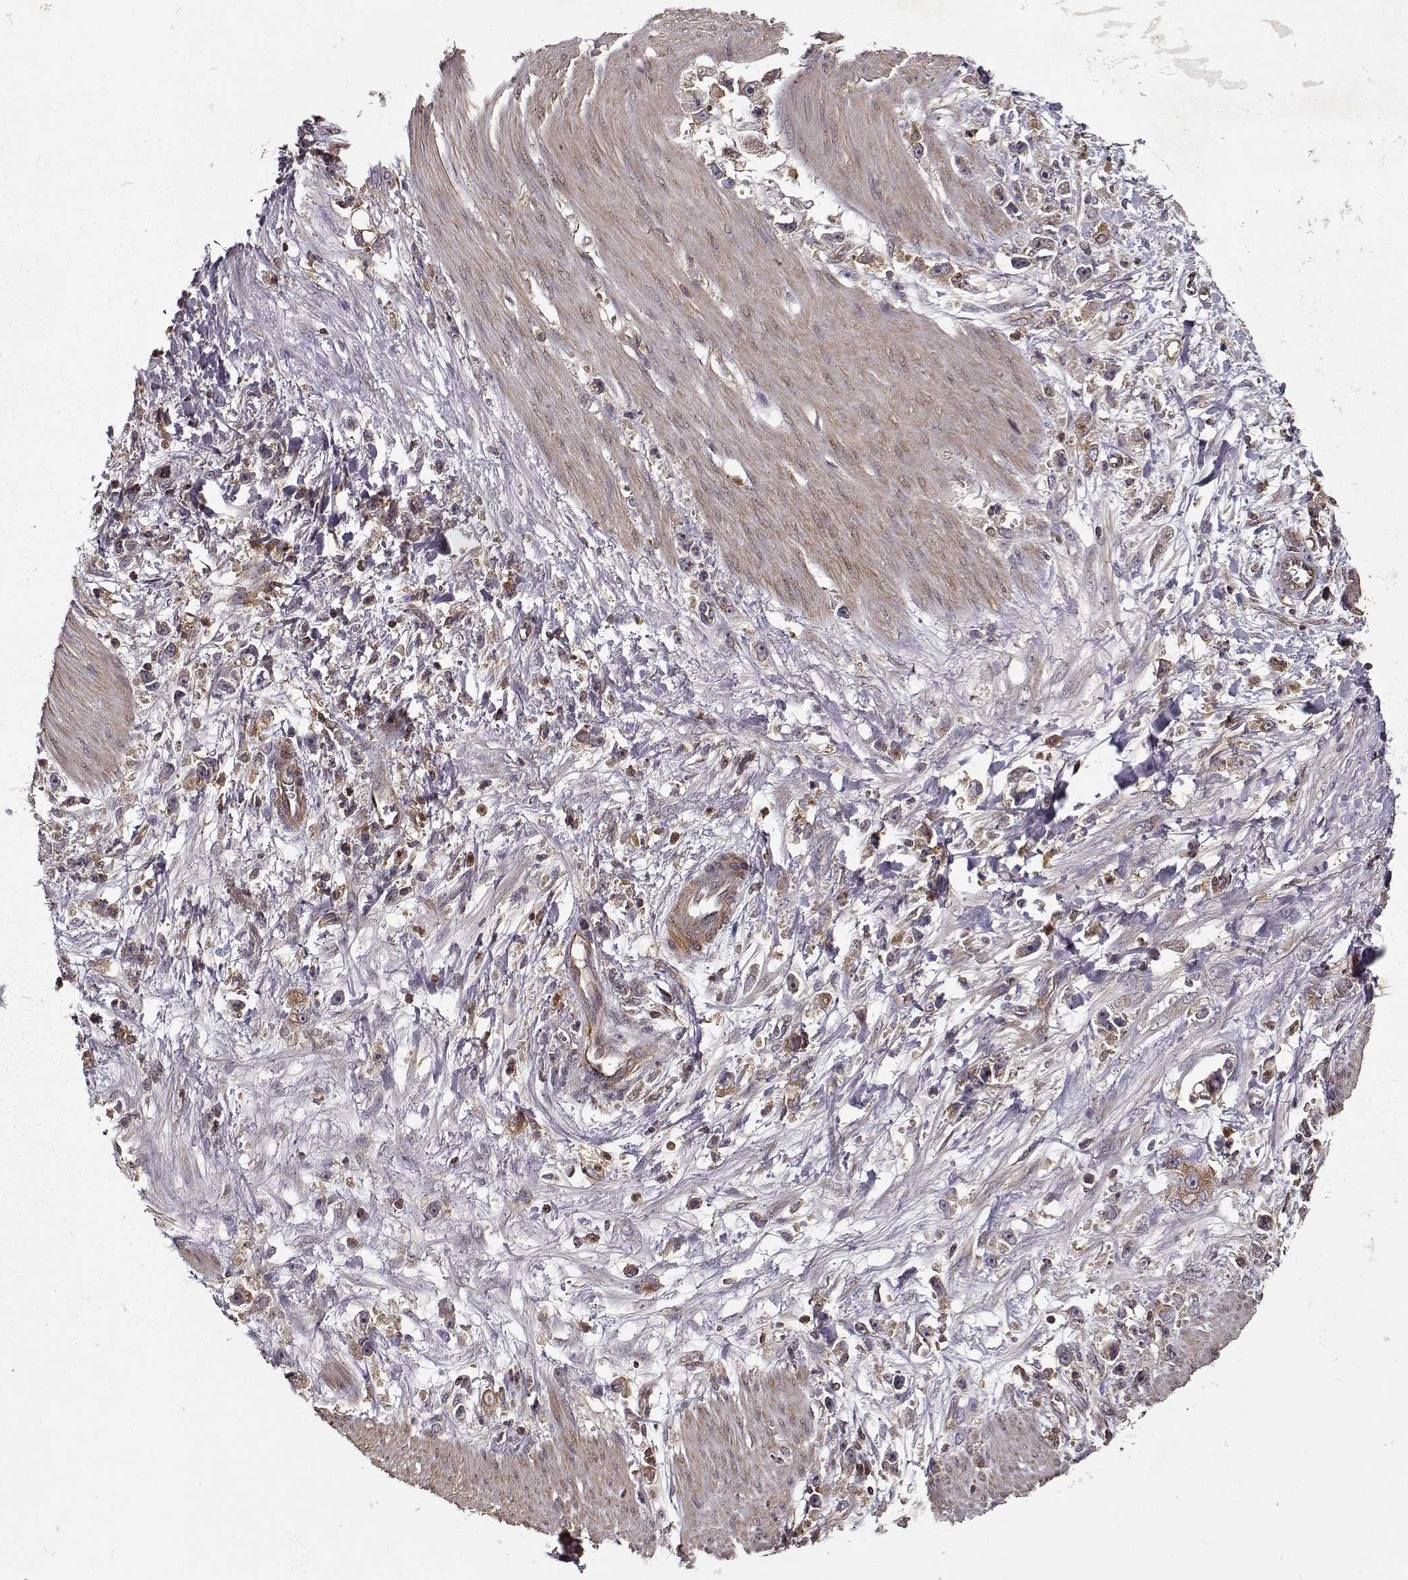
{"staining": {"intensity": "weak", "quantity": "25%-75%", "location": "cytoplasmic/membranous"}, "tissue": "stomach cancer", "cell_type": "Tumor cells", "image_type": "cancer", "snomed": [{"axis": "morphology", "description": "Adenocarcinoma, NOS"}, {"axis": "topography", "description": "Stomach"}], "caption": "A brown stain highlights weak cytoplasmic/membranous expression of a protein in human stomach cancer tumor cells. (DAB IHC with brightfield microscopy, high magnification).", "gene": "PPP1R12A", "patient": {"sex": "female", "age": 59}}